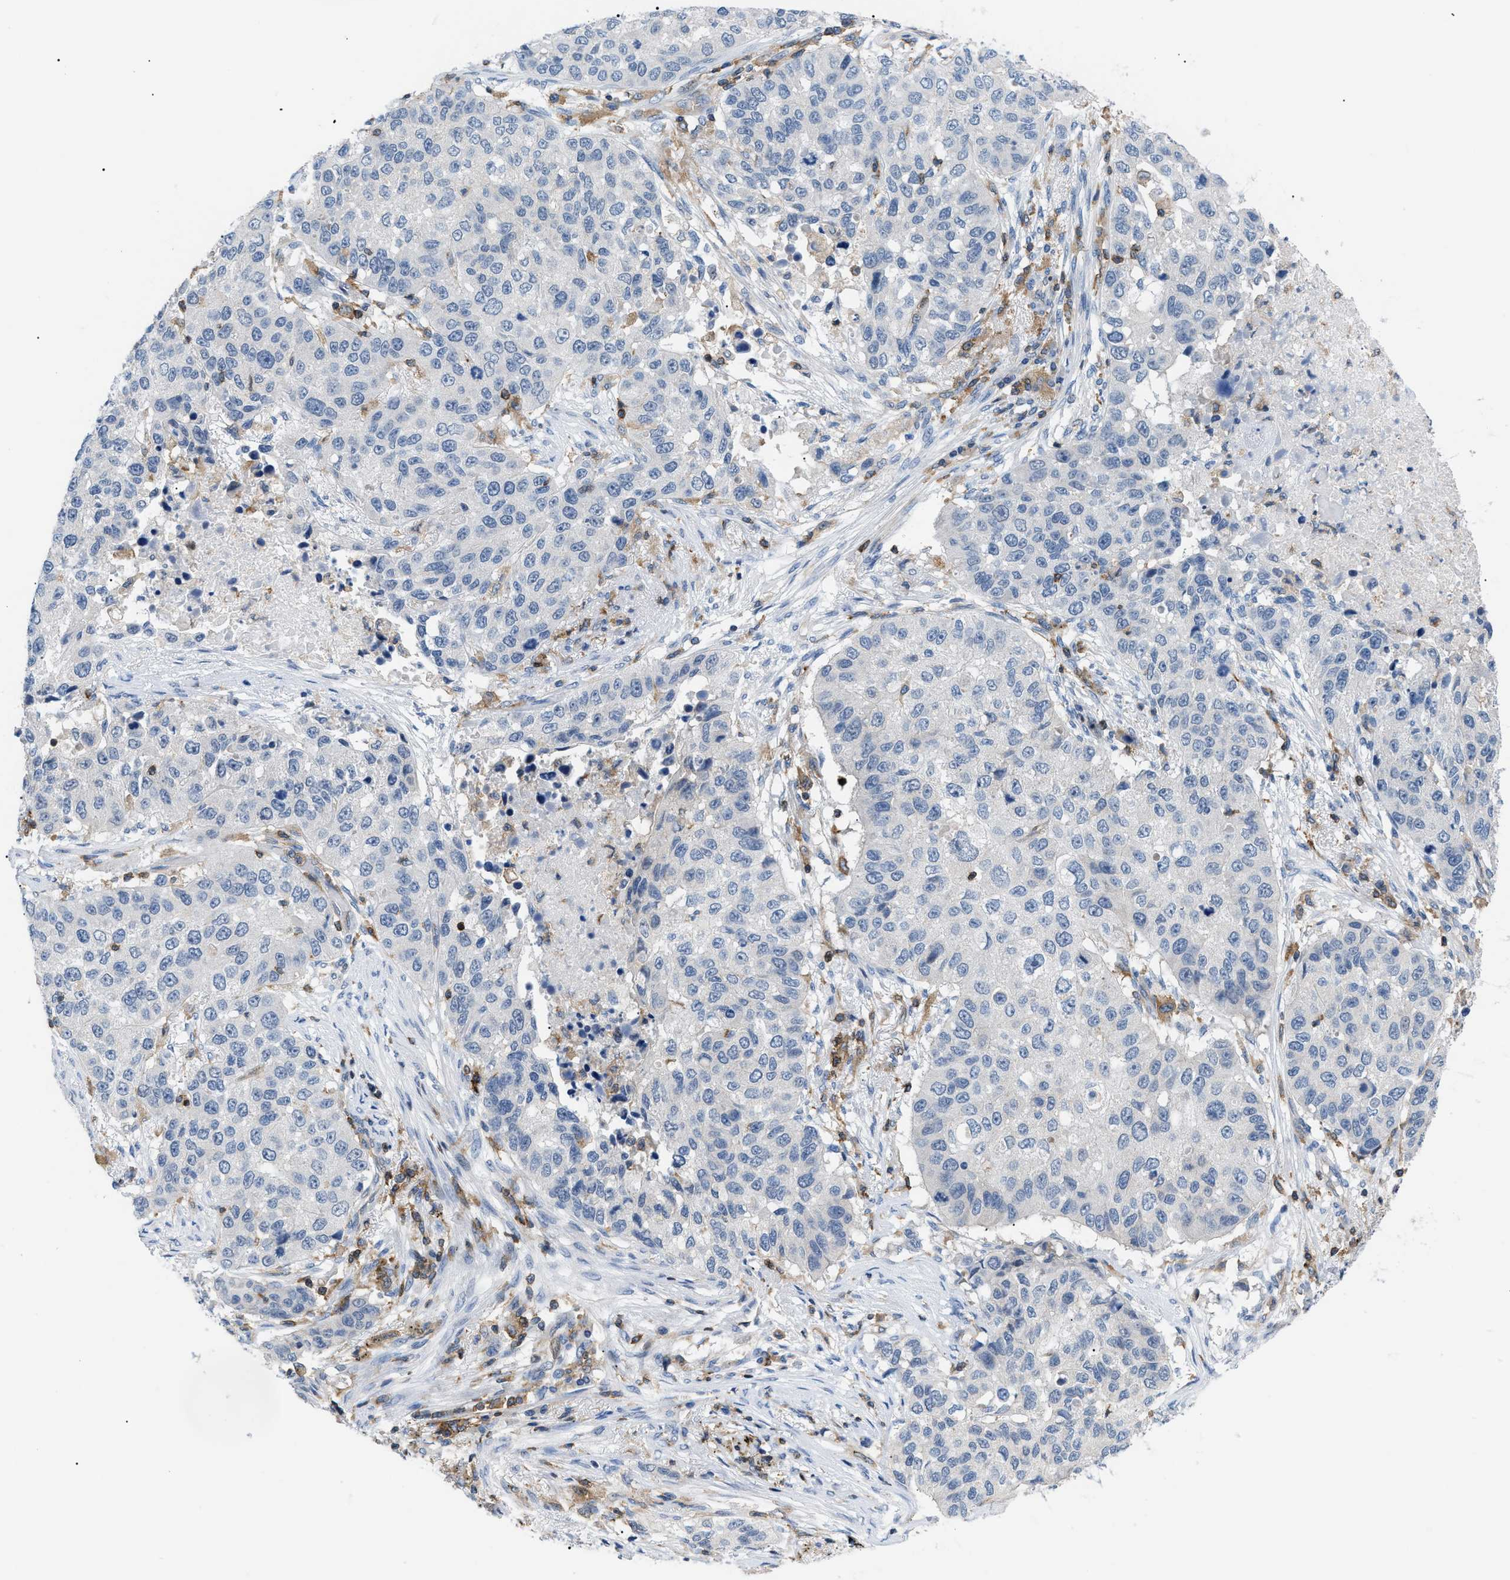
{"staining": {"intensity": "negative", "quantity": "none", "location": "none"}, "tissue": "lung cancer", "cell_type": "Tumor cells", "image_type": "cancer", "snomed": [{"axis": "morphology", "description": "Squamous cell carcinoma, NOS"}, {"axis": "topography", "description": "Lung"}], "caption": "Immunohistochemistry (IHC) of human lung cancer (squamous cell carcinoma) demonstrates no staining in tumor cells. (DAB (3,3'-diaminobenzidine) IHC with hematoxylin counter stain).", "gene": "INPP5D", "patient": {"sex": "male", "age": 57}}